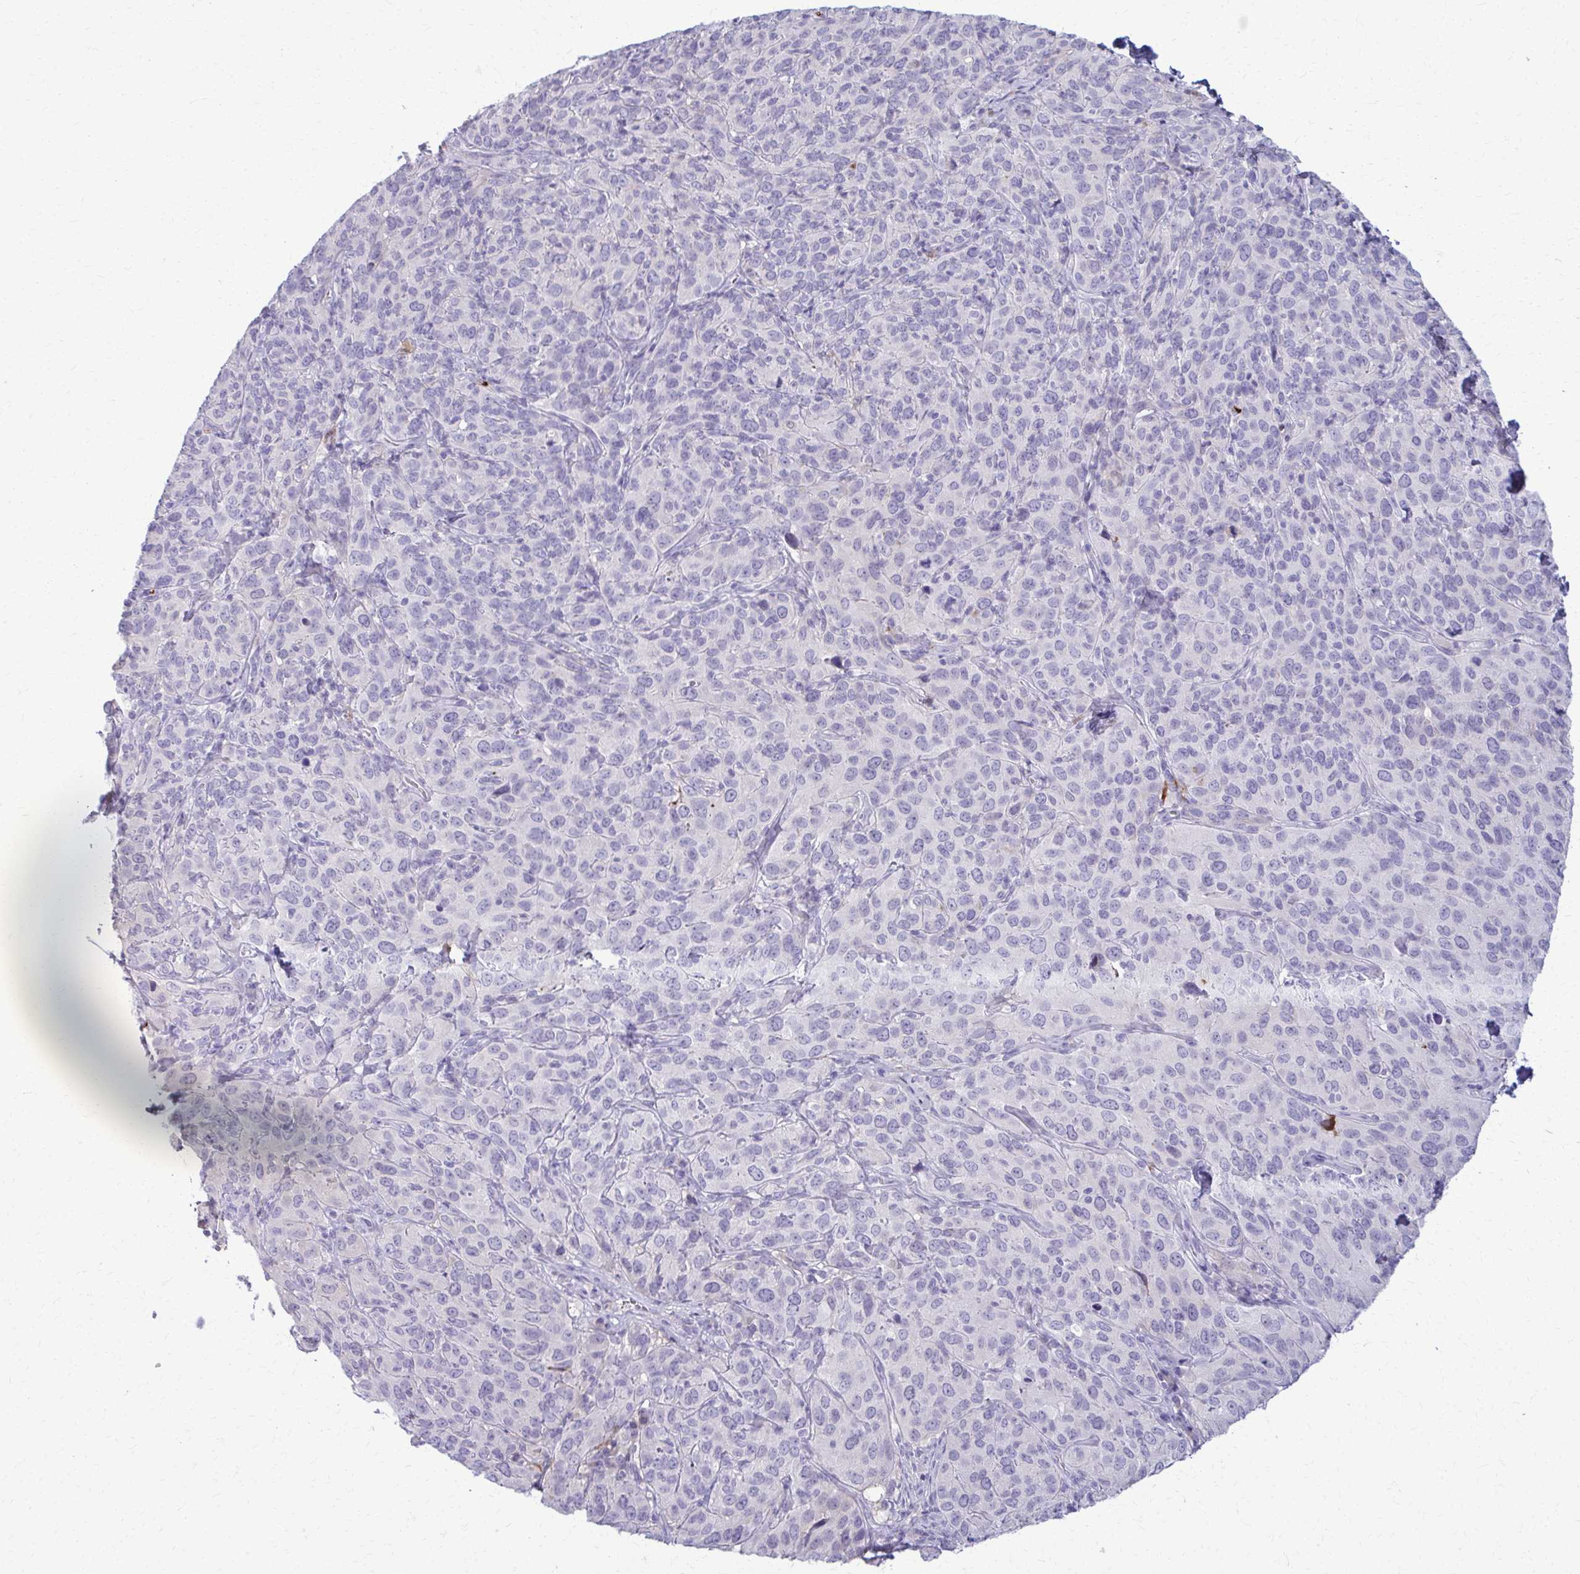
{"staining": {"intensity": "negative", "quantity": "none", "location": "none"}, "tissue": "cervical cancer", "cell_type": "Tumor cells", "image_type": "cancer", "snomed": [{"axis": "morphology", "description": "Squamous cell carcinoma, NOS"}, {"axis": "topography", "description": "Cervix"}], "caption": "Tumor cells show no significant staining in cervical cancer.", "gene": "OR4M1", "patient": {"sex": "female", "age": 51}}